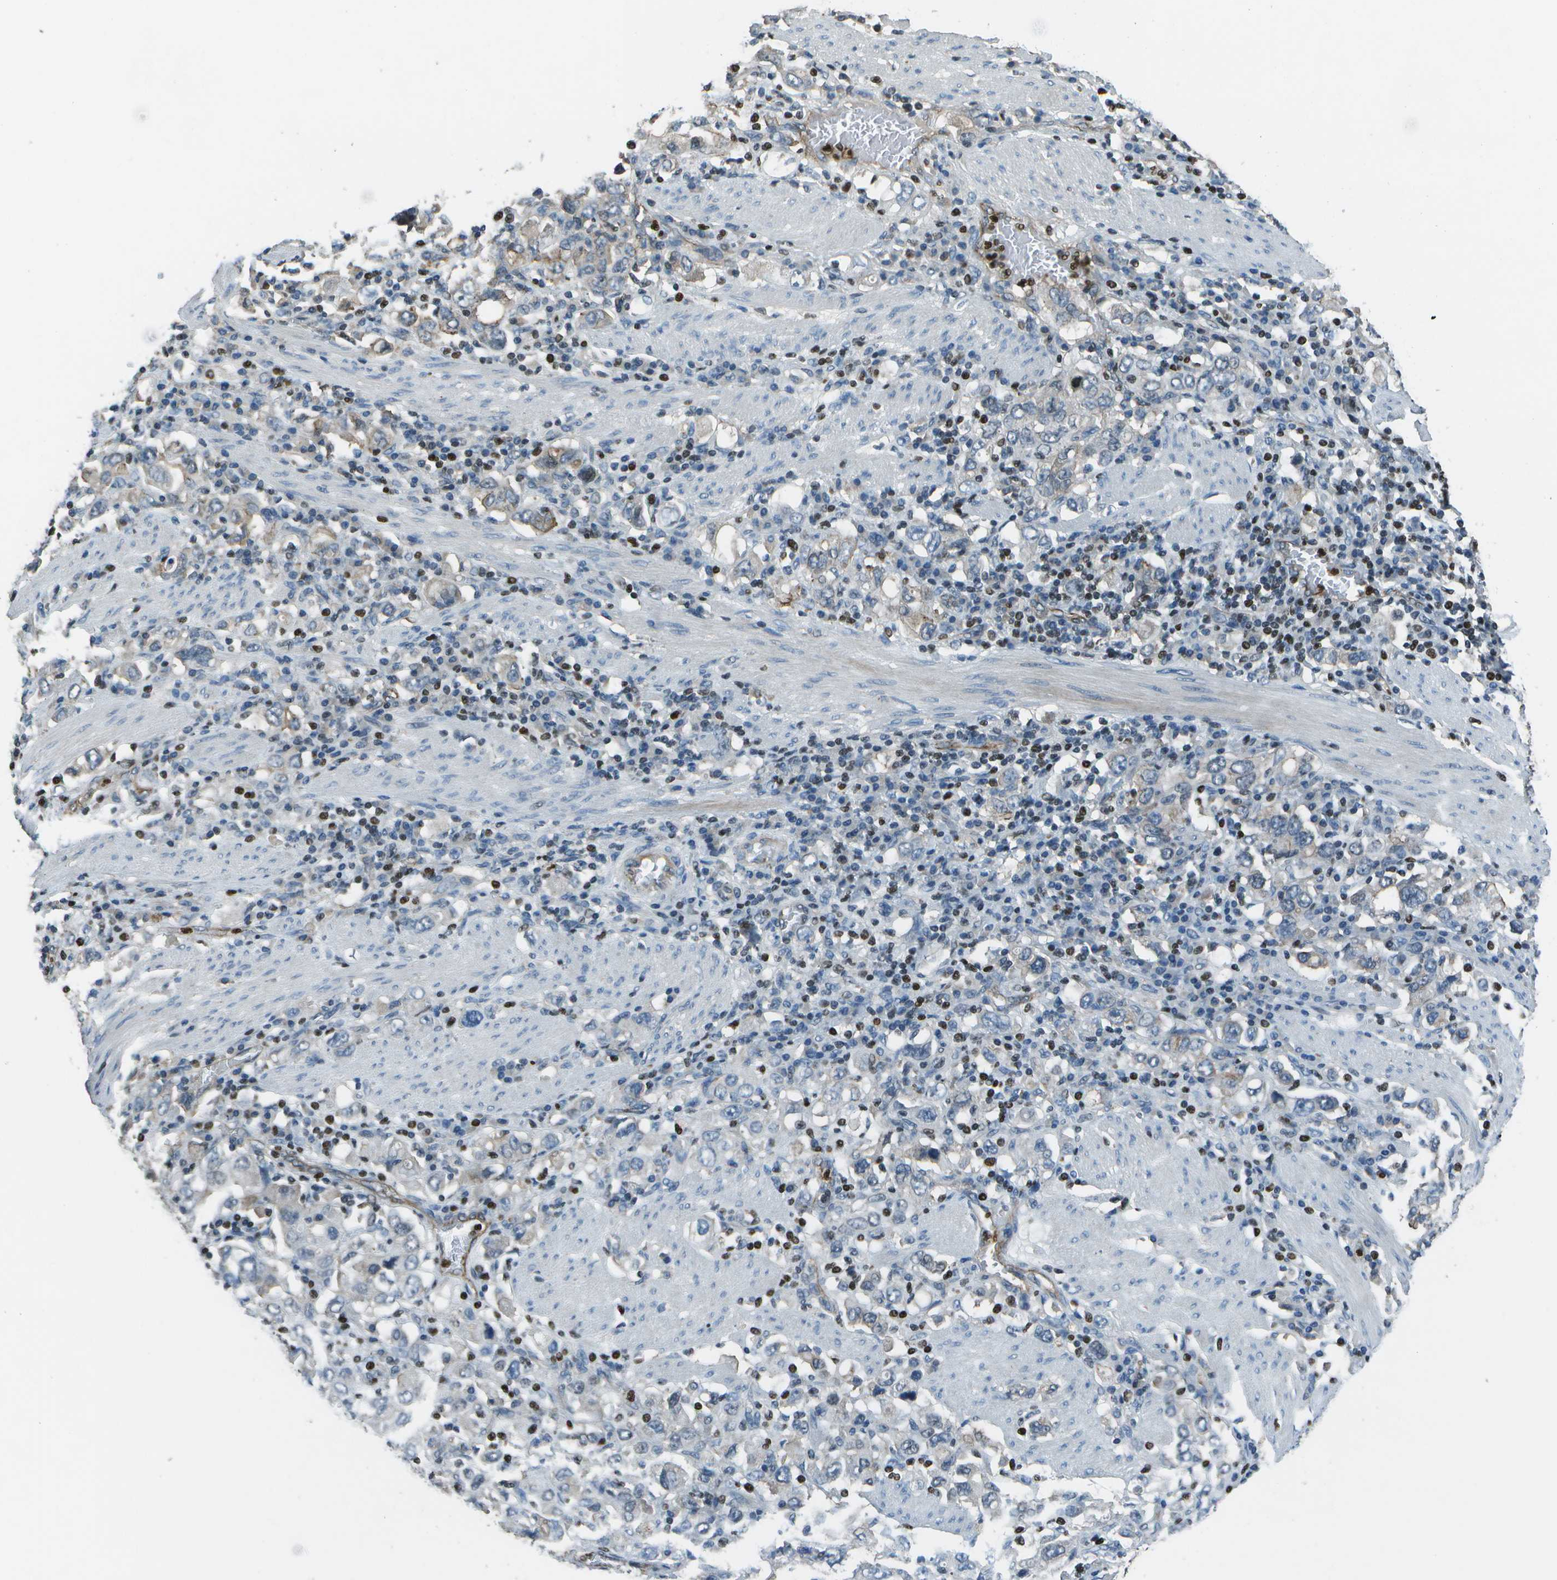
{"staining": {"intensity": "weak", "quantity": "<25%", "location": "cytoplasmic/membranous"}, "tissue": "stomach cancer", "cell_type": "Tumor cells", "image_type": "cancer", "snomed": [{"axis": "morphology", "description": "Adenocarcinoma, NOS"}, {"axis": "topography", "description": "Stomach, upper"}], "caption": "A high-resolution histopathology image shows immunohistochemistry (IHC) staining of stomach adenocarcinoma, which displays no significant staining in tumor cells.", "gene": "PDLIM1", "patient": {"sex": "male", "age": 62}}